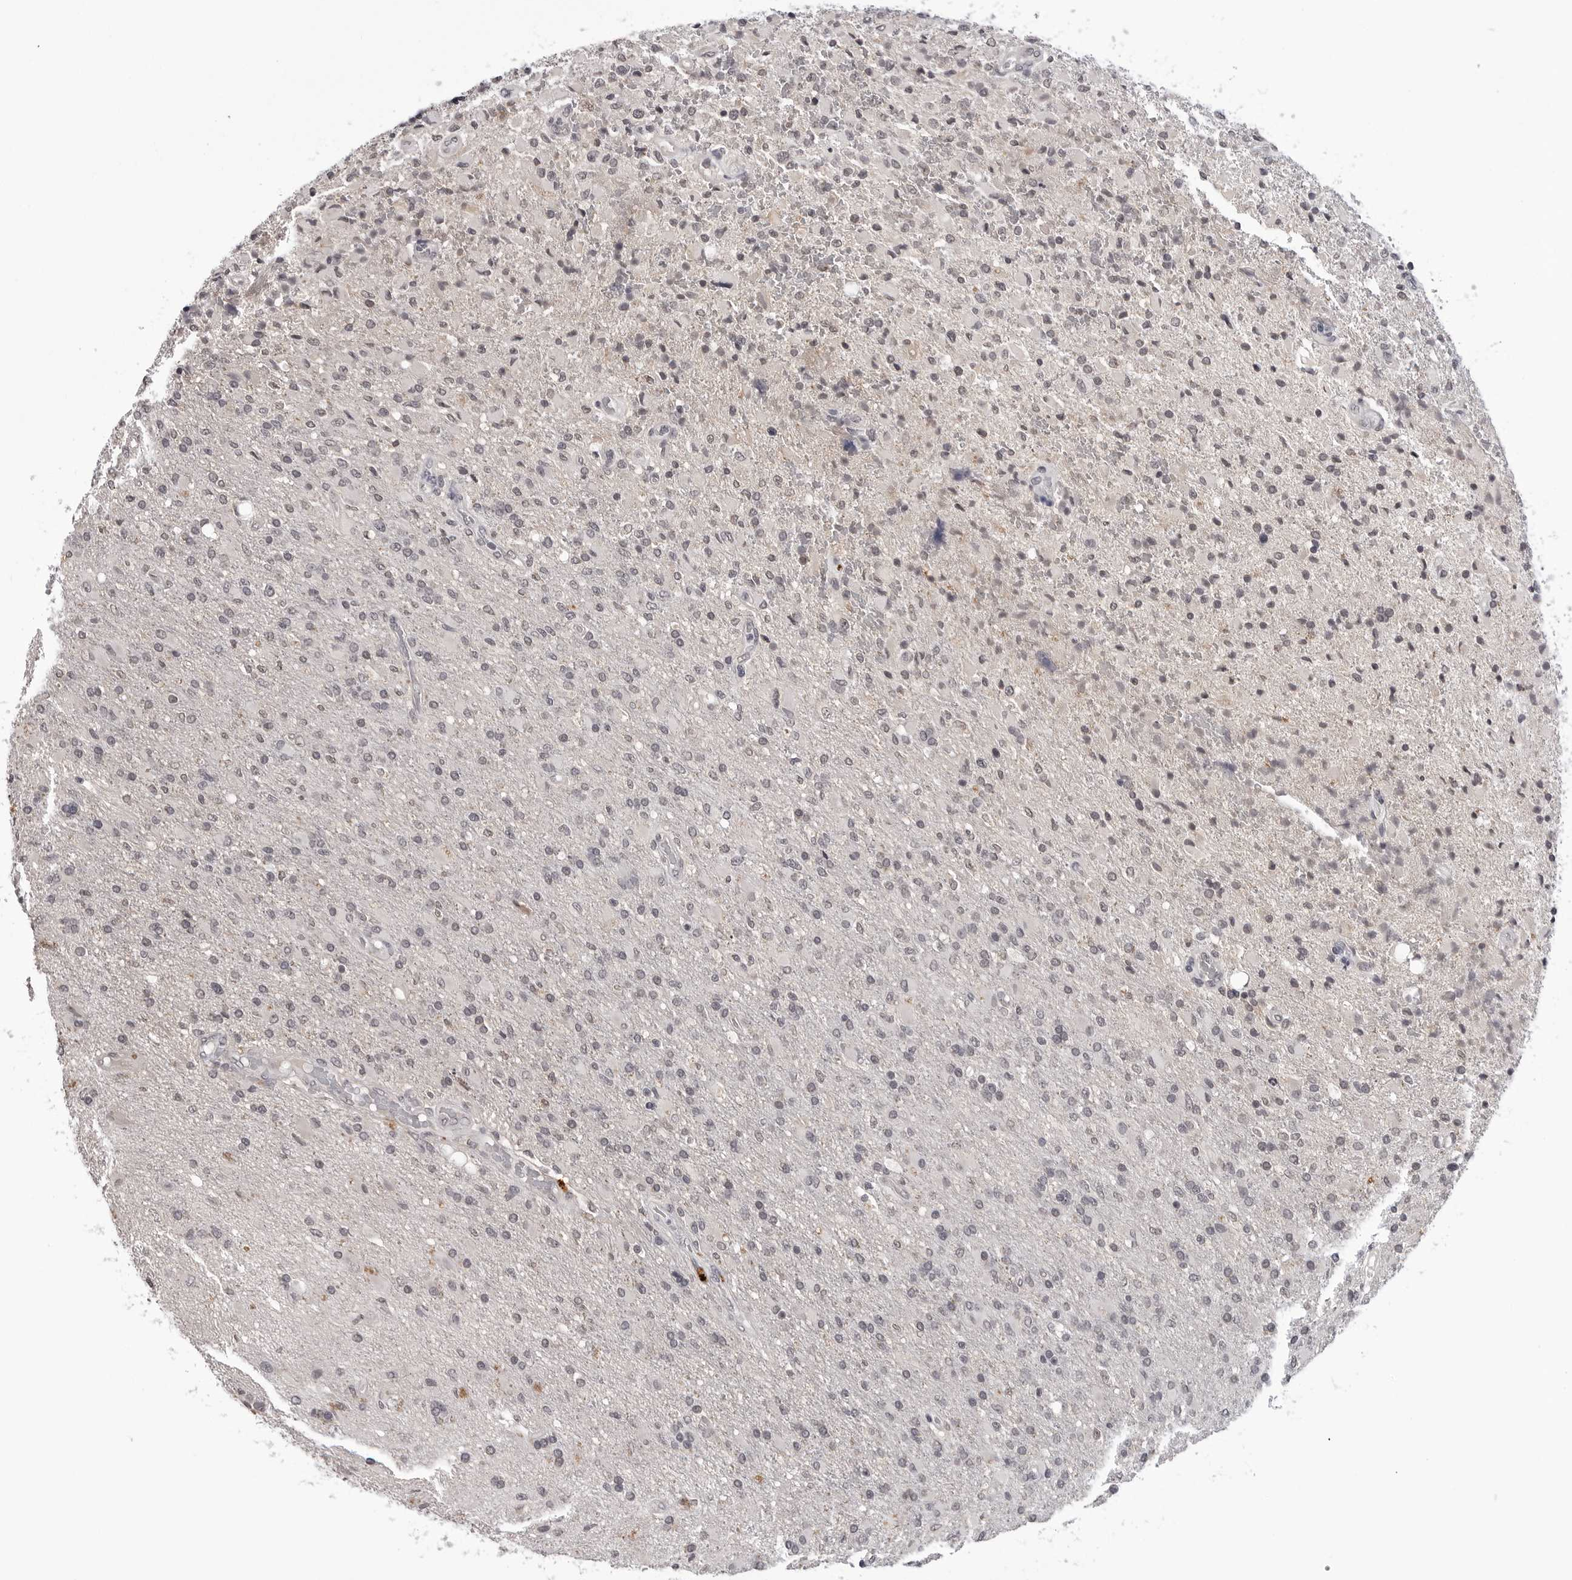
{"staining": {"intensity": "negative", "quantity": "none", "location": "none"}, "tissue": "glioma", "cell_type": "Tumor cells", "image_type": "cancer", "snomed": [{"axis": "morphology", "description": "Glioma, malignant, High grade"}, {"axis": "topography", "description": "Brain"}], "caption": "Protein analysis of malignant glioma (high-grade) demonstrates no significant positivity in tumor cells. Brightfield microscopy of immunohistochemistry (IHC) stained with DAB (3,3'-diaminobenzidine) (brown) and hematoxylin (blue), captured at high magnification.", "gene": "CDK20", "patient": {"sex": "male", "age": 71}}